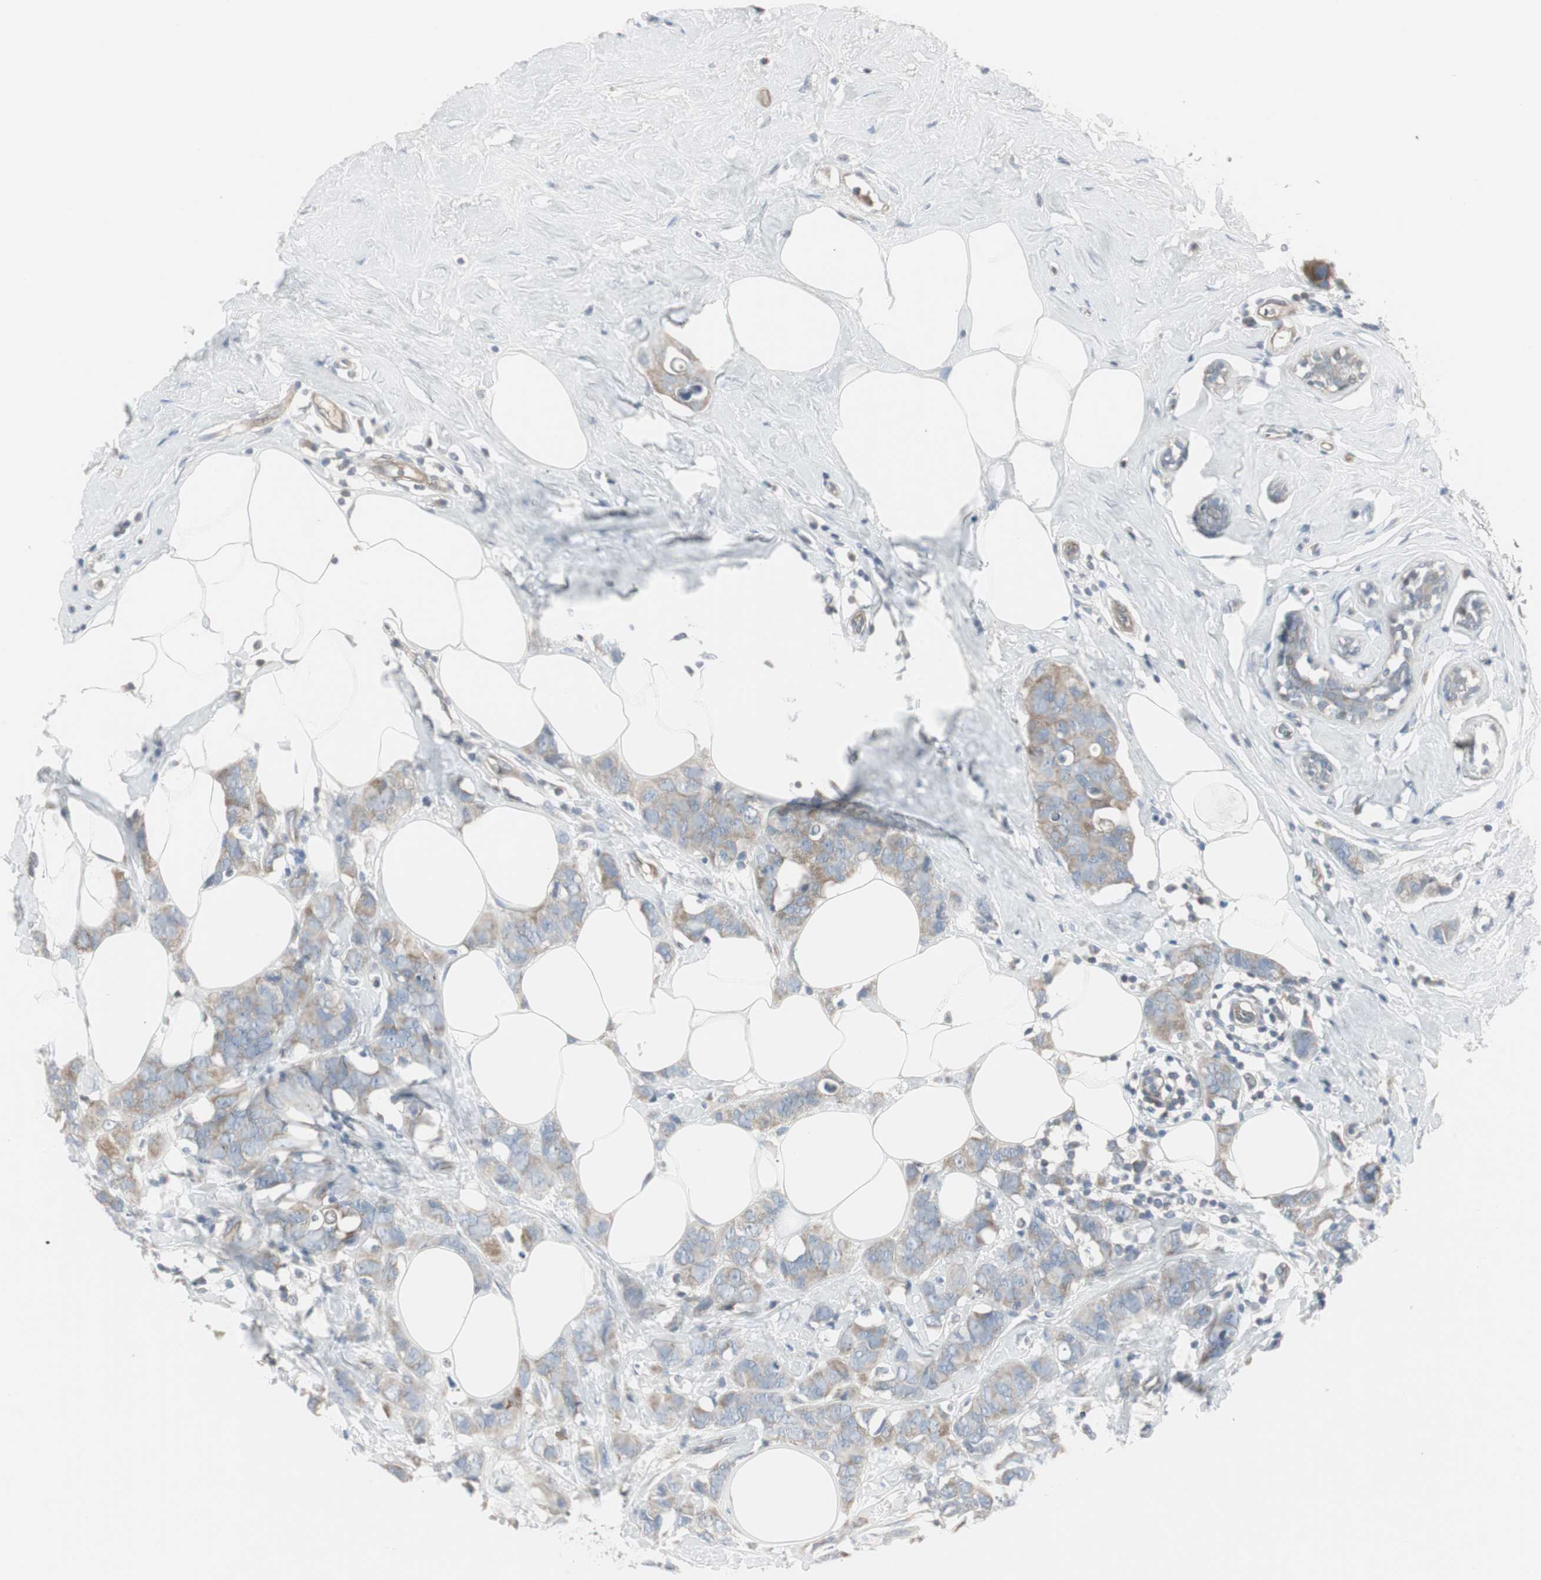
{"staining": {"intensity": "weak", "quantity": "25%-75%", "location": "cytoplasmic/membranous"}, "tissue": "breast cancer", "cell_type": "Tumor cells", "image_type": "cancer", "snomed": [{"axis": "morphology", "description": "Normal tissue, NOS"}, {"axis": "morphology", "description": "Duct carcinoma"}, {"axis": "topography", "description": "Breast"}], "caption": "Approximately 25%-75% of tumor cells in human invasive ductal carcinoma (breast) display weak cytoplasmic/membranous protein positivity as visualized by brown immunohistochemical staining.", "gene": "DMPK", "patient": {"sex": "female", "age": 50}}